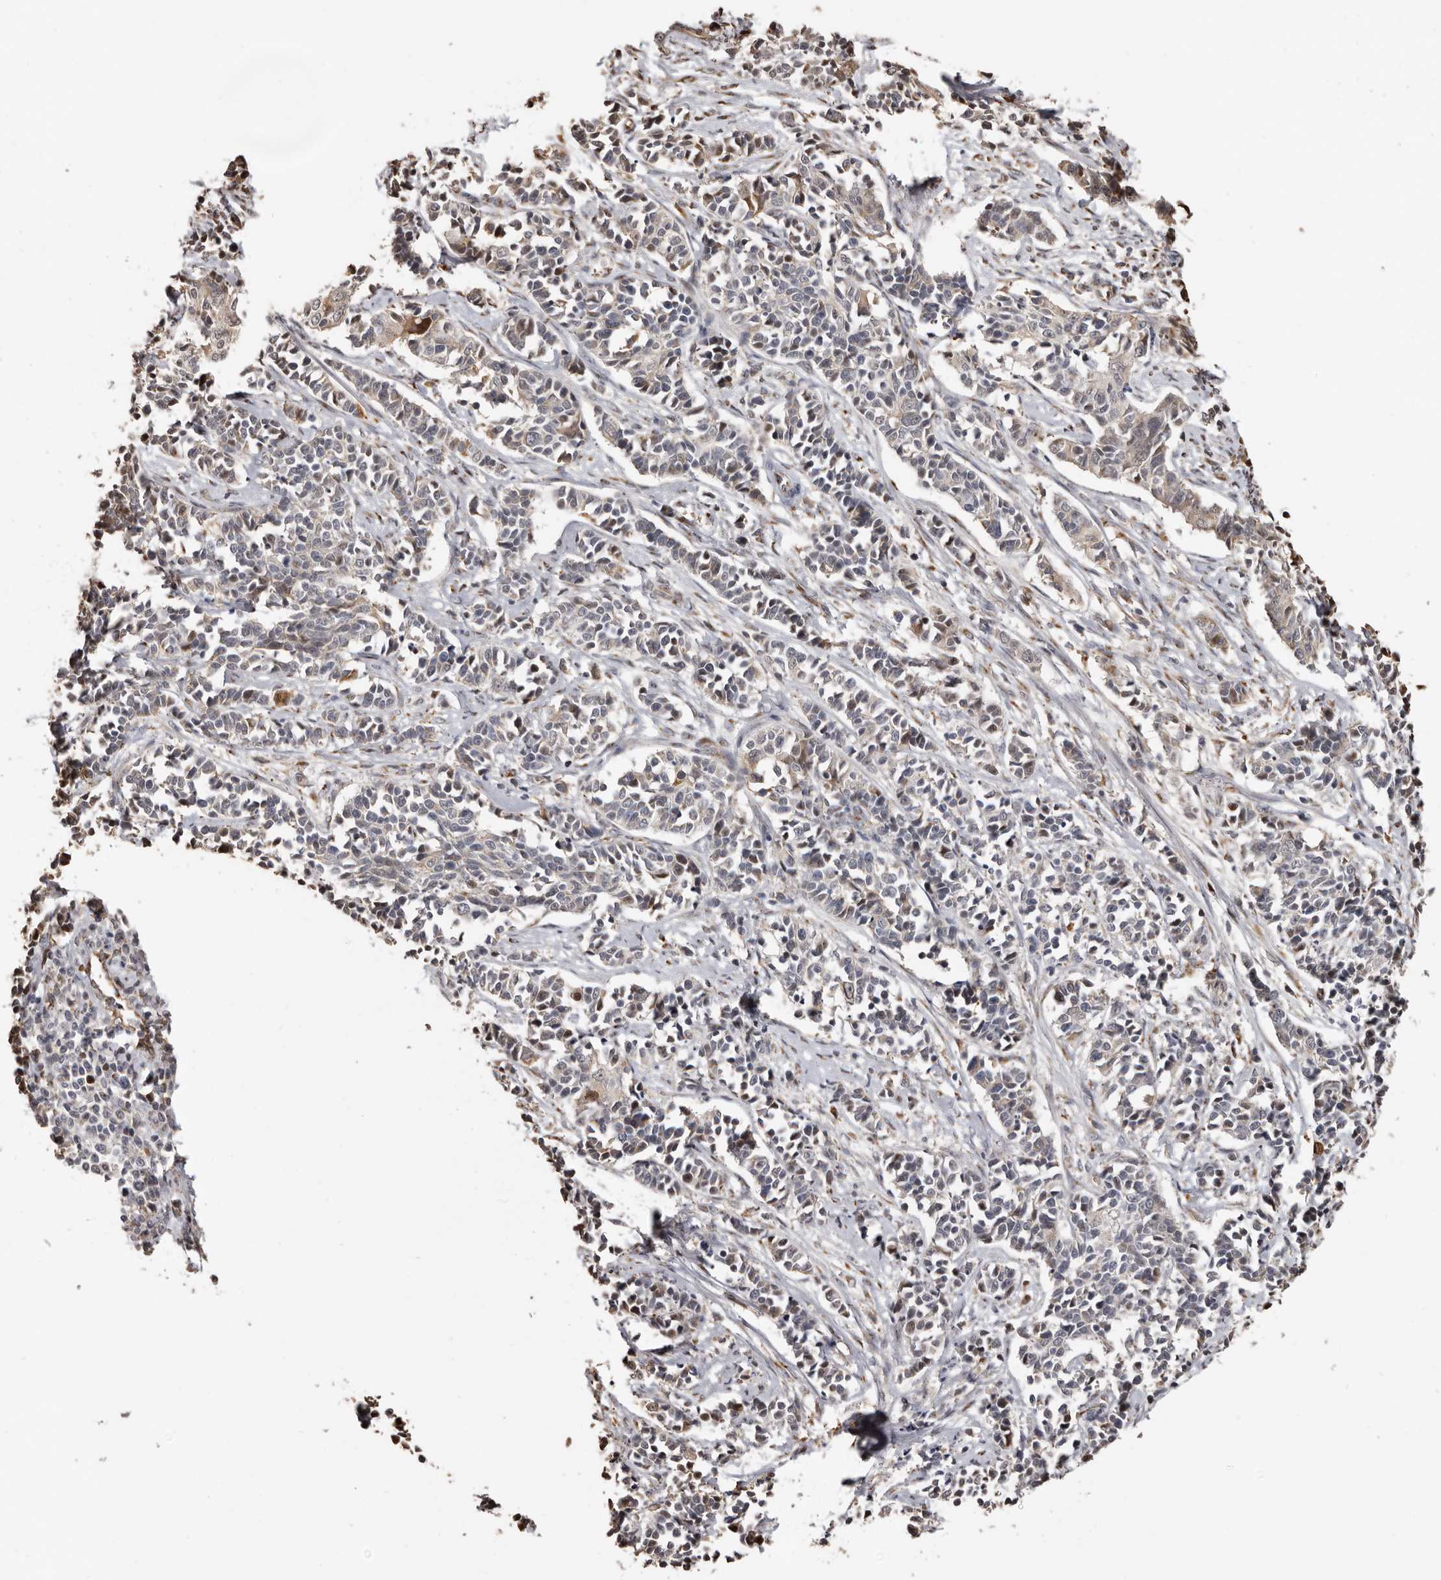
{"staining": {"intensity": "weak", "quantity": "25%-75%", "location": "cytoplasmic/membranous"}, "tissue": "cervical cancer", "cell_type": "Tumor cells", "image_type": "cancer", "snomed": [{"axis": "morphology", "description": "Normal tissue, NOS"}, {"axis": "morphology", "description": "Squamous cell carcinoma, NOS"}, {"axis": "topography", "description": "Cervix"}], "caption": "Protein staining displays weak cytoplasmic/membranous positivity in about 25%-75% of tumor cells in cervical cancer (squamous cell carcinoma).", "gene": "ENTREP1", "patient": {"sex": "female", "age": 35}}